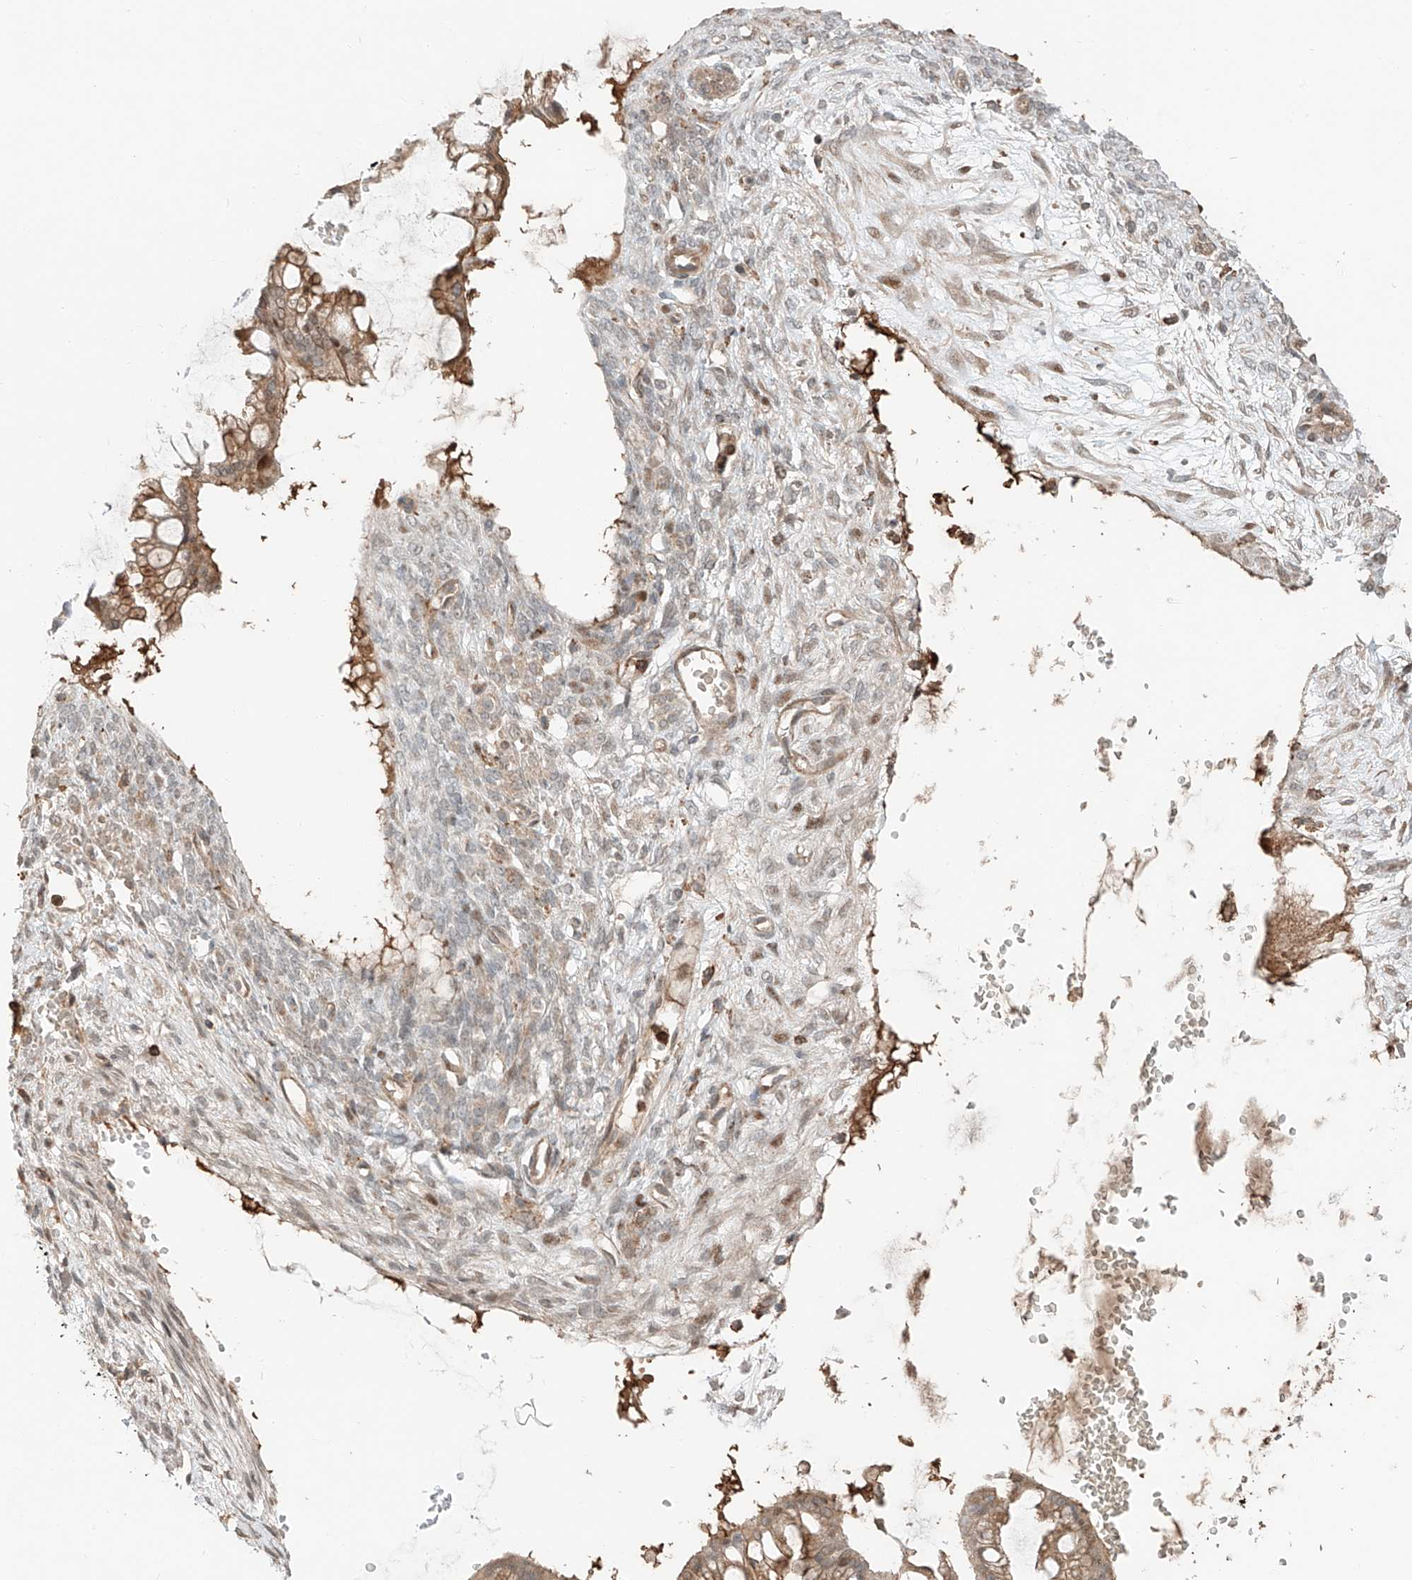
{"staining": {"intensity": "moderate", "quantity": "25%-75%", "location": "cytoplasmic/membranous,nuclear"}, "tissue": "ovarian cancer", "cell_type": "Tumor cells", "image_type": "cancer", "snomed": [{"axis": "morphology", "description": "Cystadenocarcinoma, mucinous, NOS"}, {"axis": "topography", "description": "Ovary"}], "caption": "The immunohistochemical stain highlights moderate cytoplasmic/membranous and nuclear expression in tumor cells of ovarian cancer tissue.", "gene": "CEP162", "patient": {"sex": "female", "age": 73}}